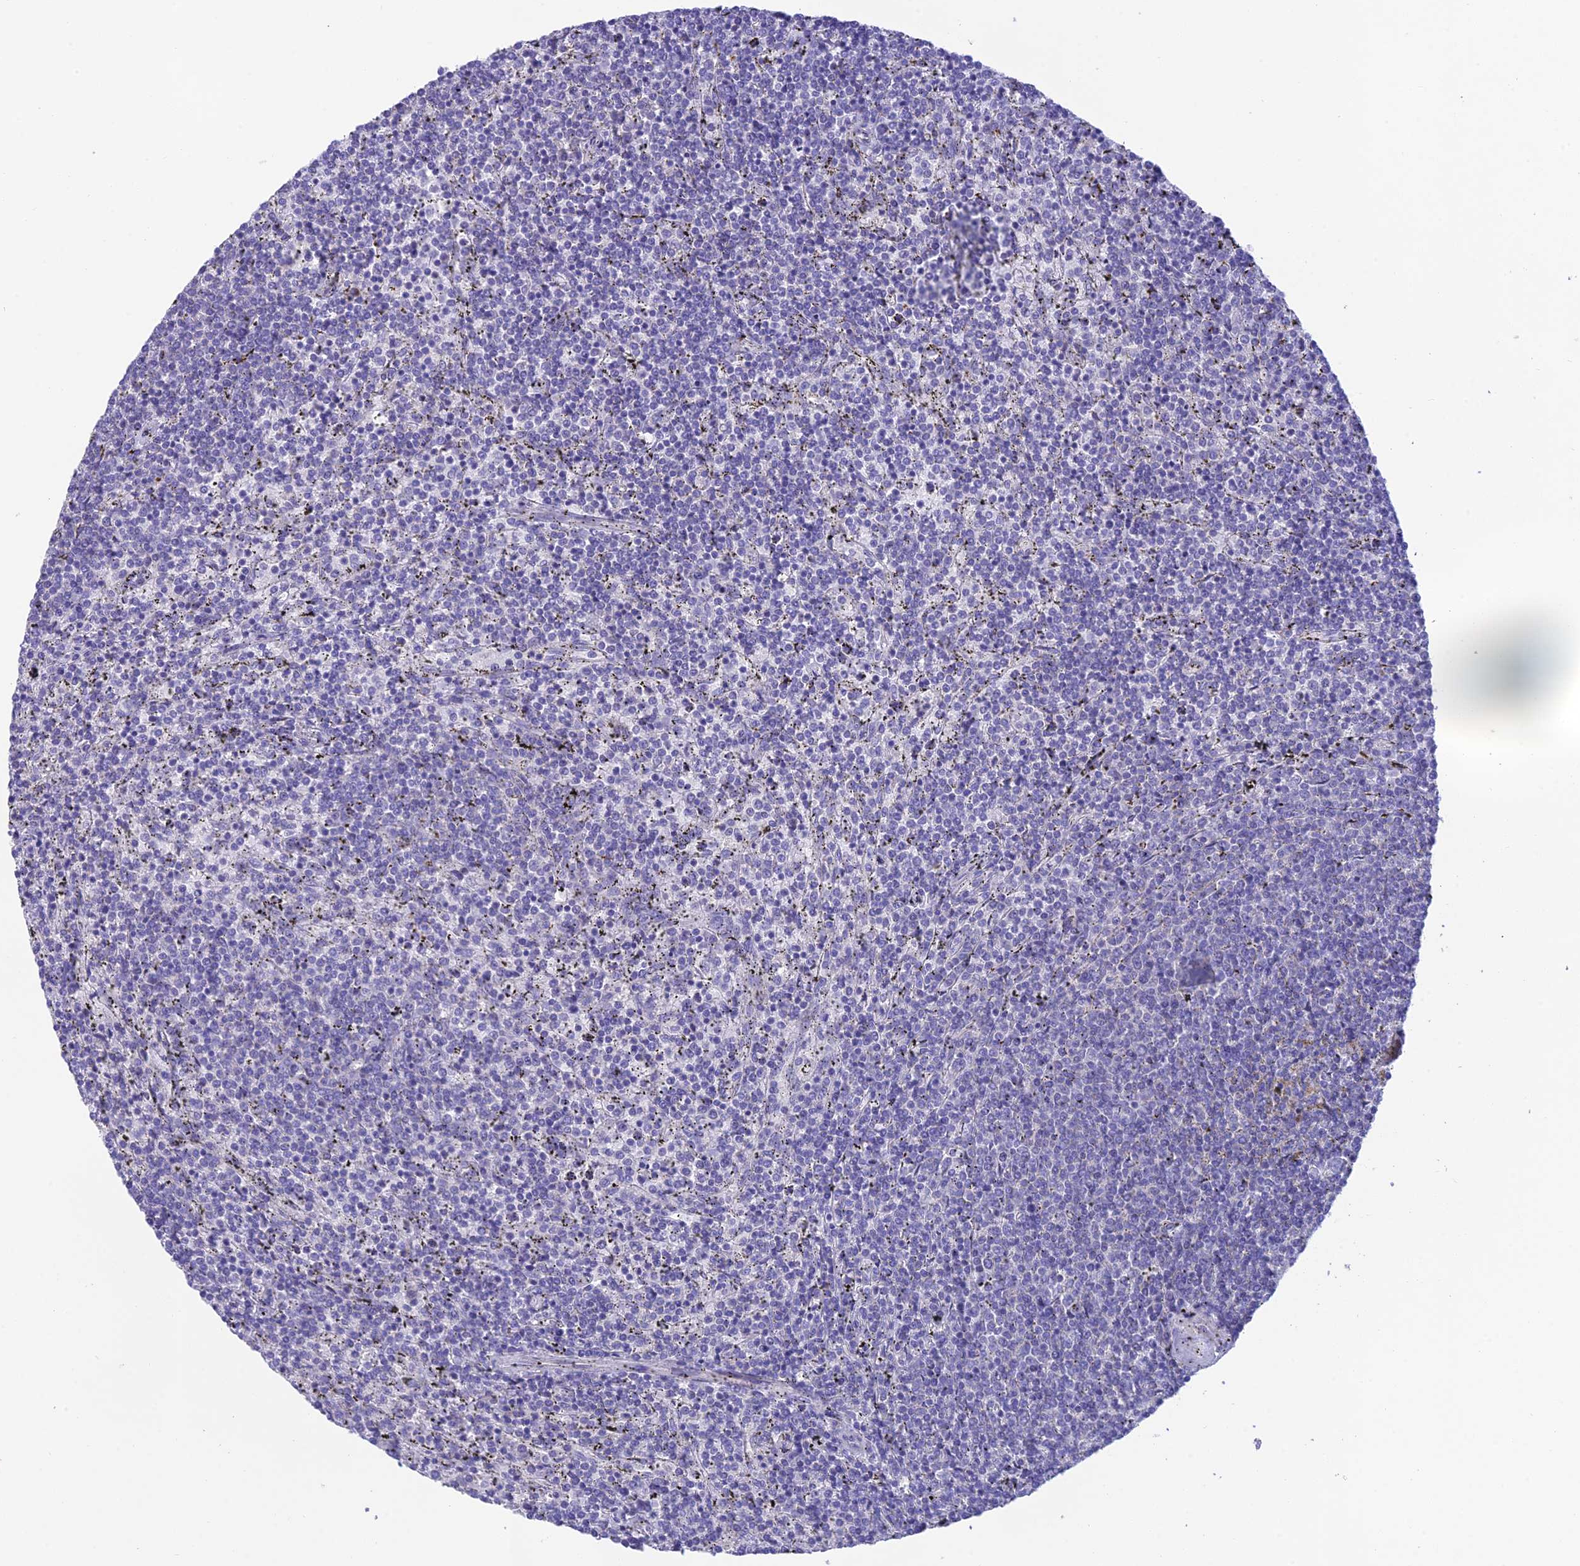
{"staining": {"intensity": "negative", "quantity": "none", "location": "none"}, "tissue": "lymphoma", "cell_type": "Tumor cells", "image_type": "cancer", "snomed": [{"axis": "morphology", "description": "Malignant lymphoma, non-Hodgkin's type, Low grade"}, {"axis": "topography", "description": "Spleen"}], "caption": "A high-resolution photomicrograph shows immunohistochemistry (IHC) staining of malignant lymphoma, non-Hodgkin's type (low-grade), which demonstrates no significant staining in tumor cells. (Stains: DAB (3,3'-diaminobenzidine) immunohistochemistry (IHC) with hematoxylin counter stain, Microscopy: brightfield microscopy at high magnification).", "gene": "HSD17B2", "patient": {"sex": "female", "age": 50}}